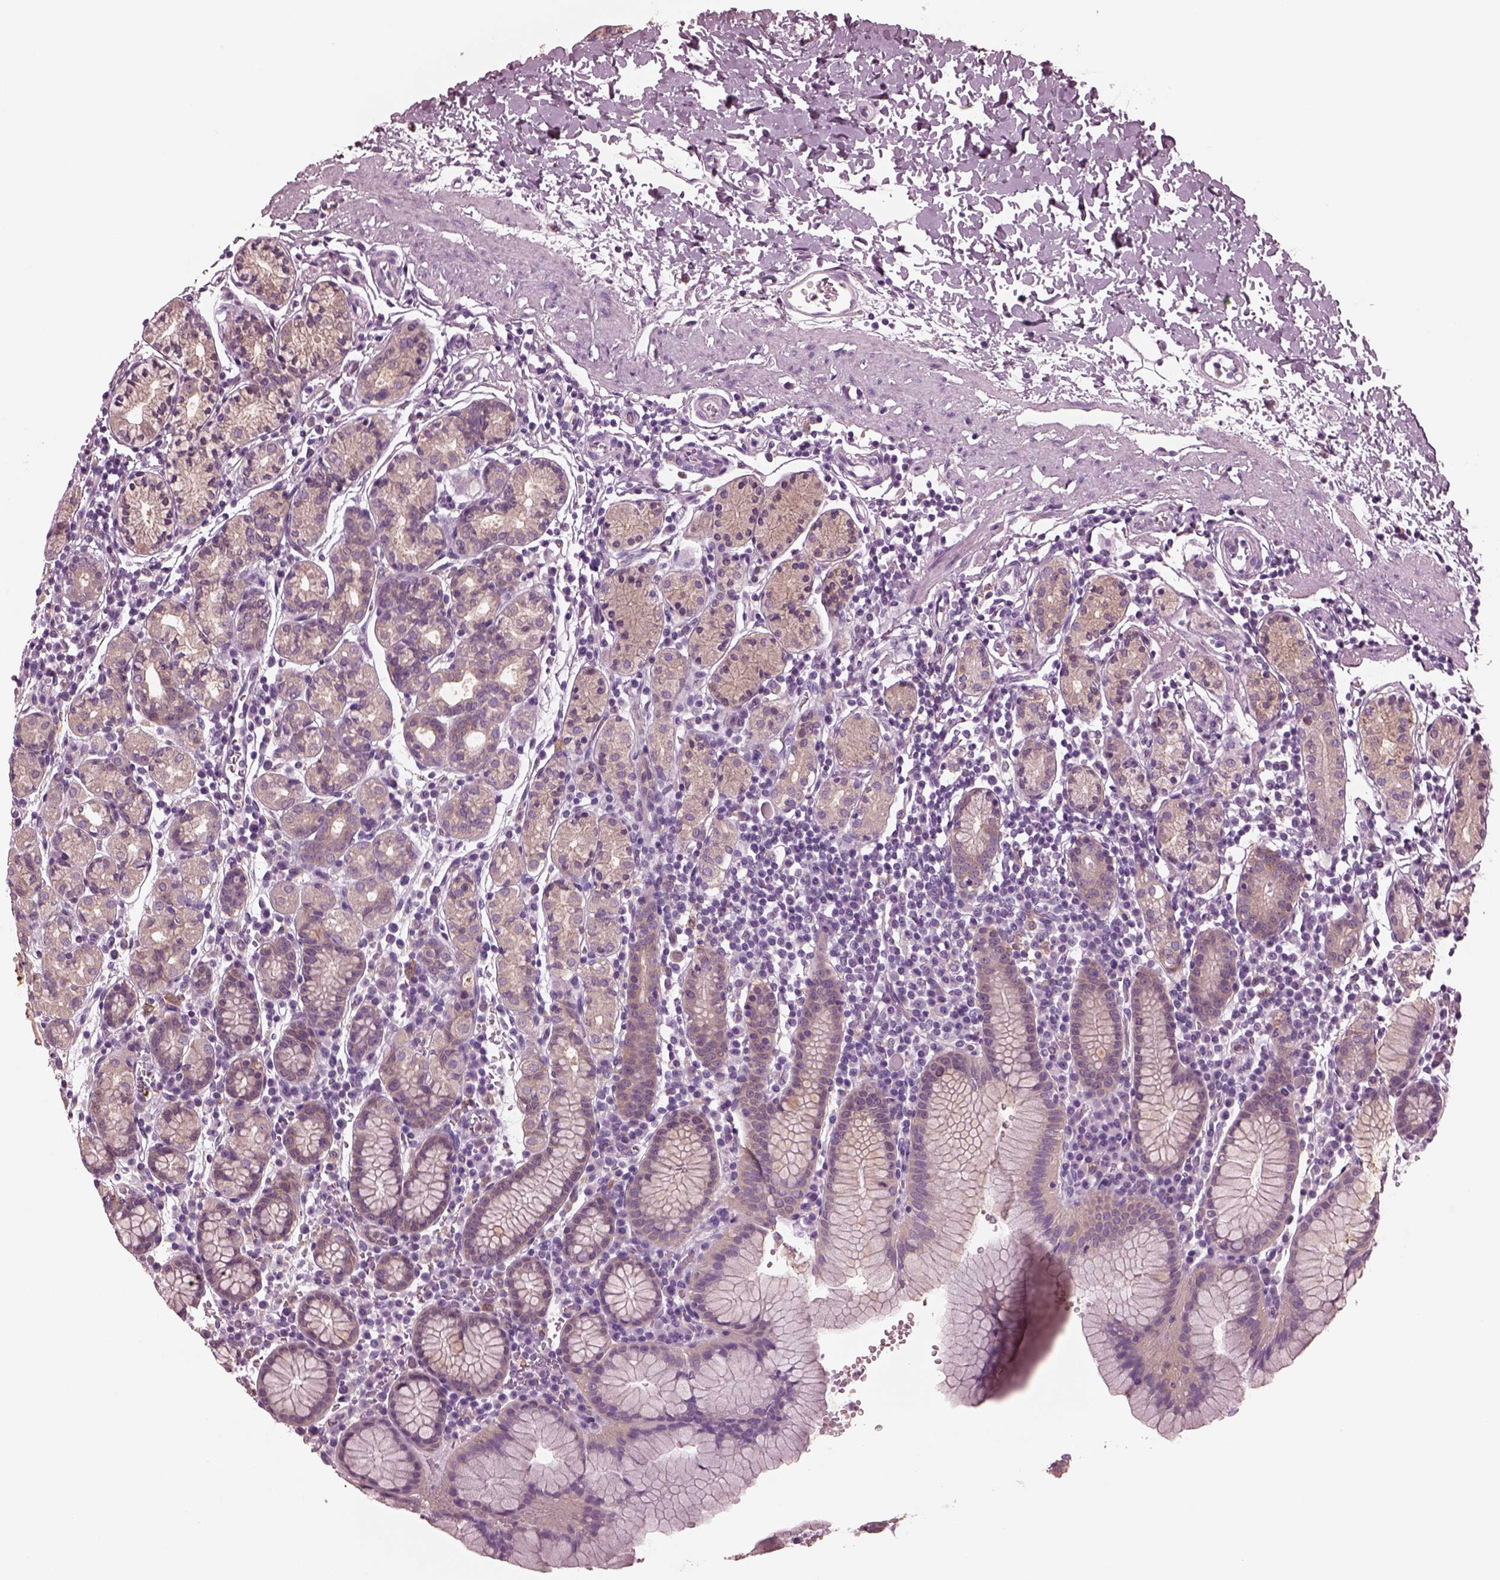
{"staining": {"intensity": "negative", "quantity": "none", "location": "none"}, "tissue": "stomach", "cell_type": "Glandular cells", "image_type": "normal", "snomed": [{"axis": "morphology", "description": "Normal tissue, NOS"}, {"axis": "topography", "description": "Stomach, upper"}, {"axis": "topography", "description": "Stomach"}], "caption": "Immunohistochemical staining of unremarkable human stomach reveals no significant expression in glandular cells. Brightfield microscopy of immunohistochemistry stained with DAB (3,3'-diaminobenzidine) (brown) and hematoxylin (blue), captured at high magnification.", "gene": "SHTN1", "patient": {"sex": "male", "age": 62}}